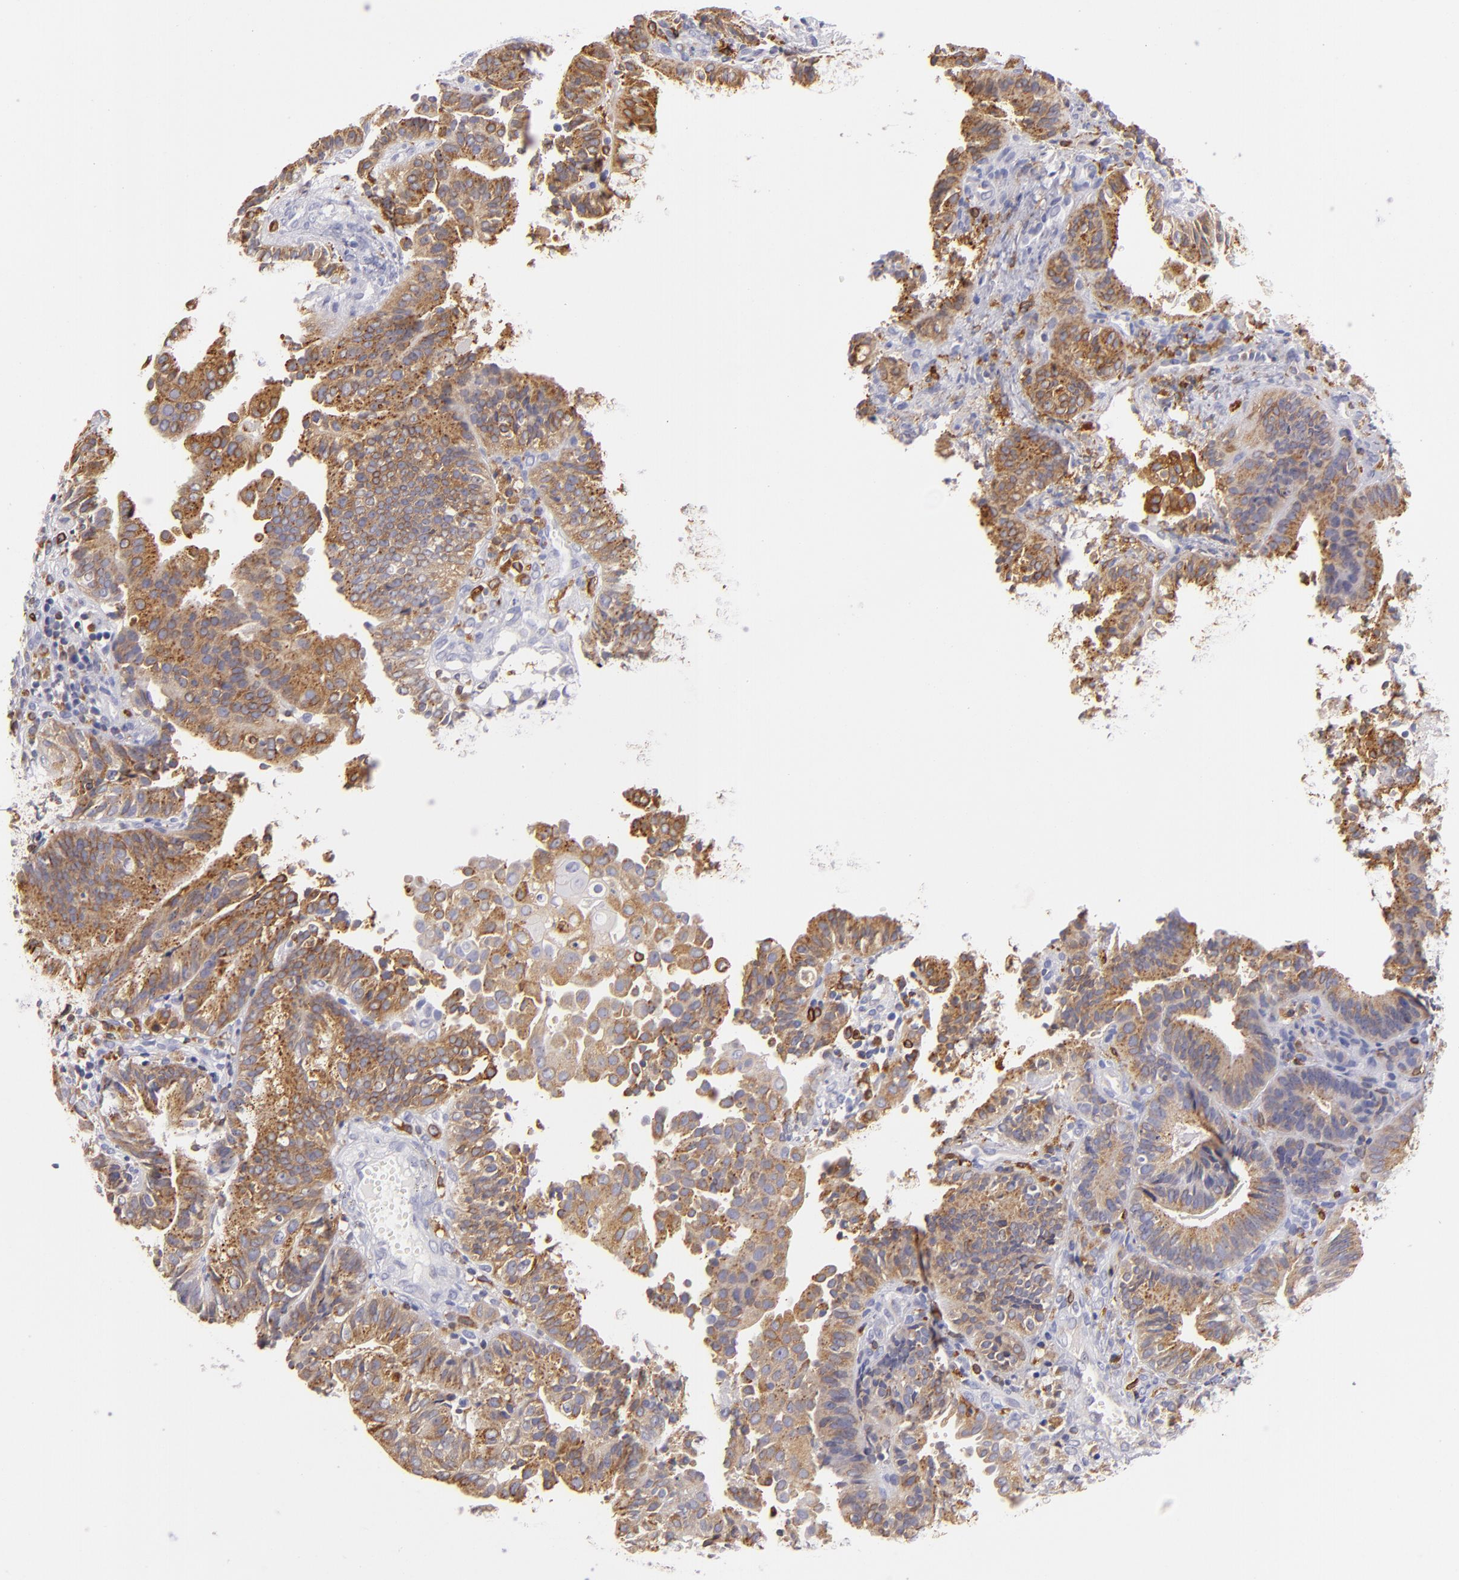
{"staining": {"intensity": "moderate", "quantity": "25%-75%", "location": "cytoplasmic/membranous"}, "tissue": "cervical cancer", "cell_type": "Tumor cells", "image_type": "cancer", "snomed": [{"axis": "morphology", "description": "Adenocarcinoma, NOS"}, {"axis": "topography", "description": "Cervix"}], "caption": "Protein positivity by IHC displays moderate cytoplasmic/membranous staining in about 25%-75% of tumor cells in cervical cancer (adenocarcinoma).", "gene": "CD74", "patient": {"sex": "female", "age": 60}}